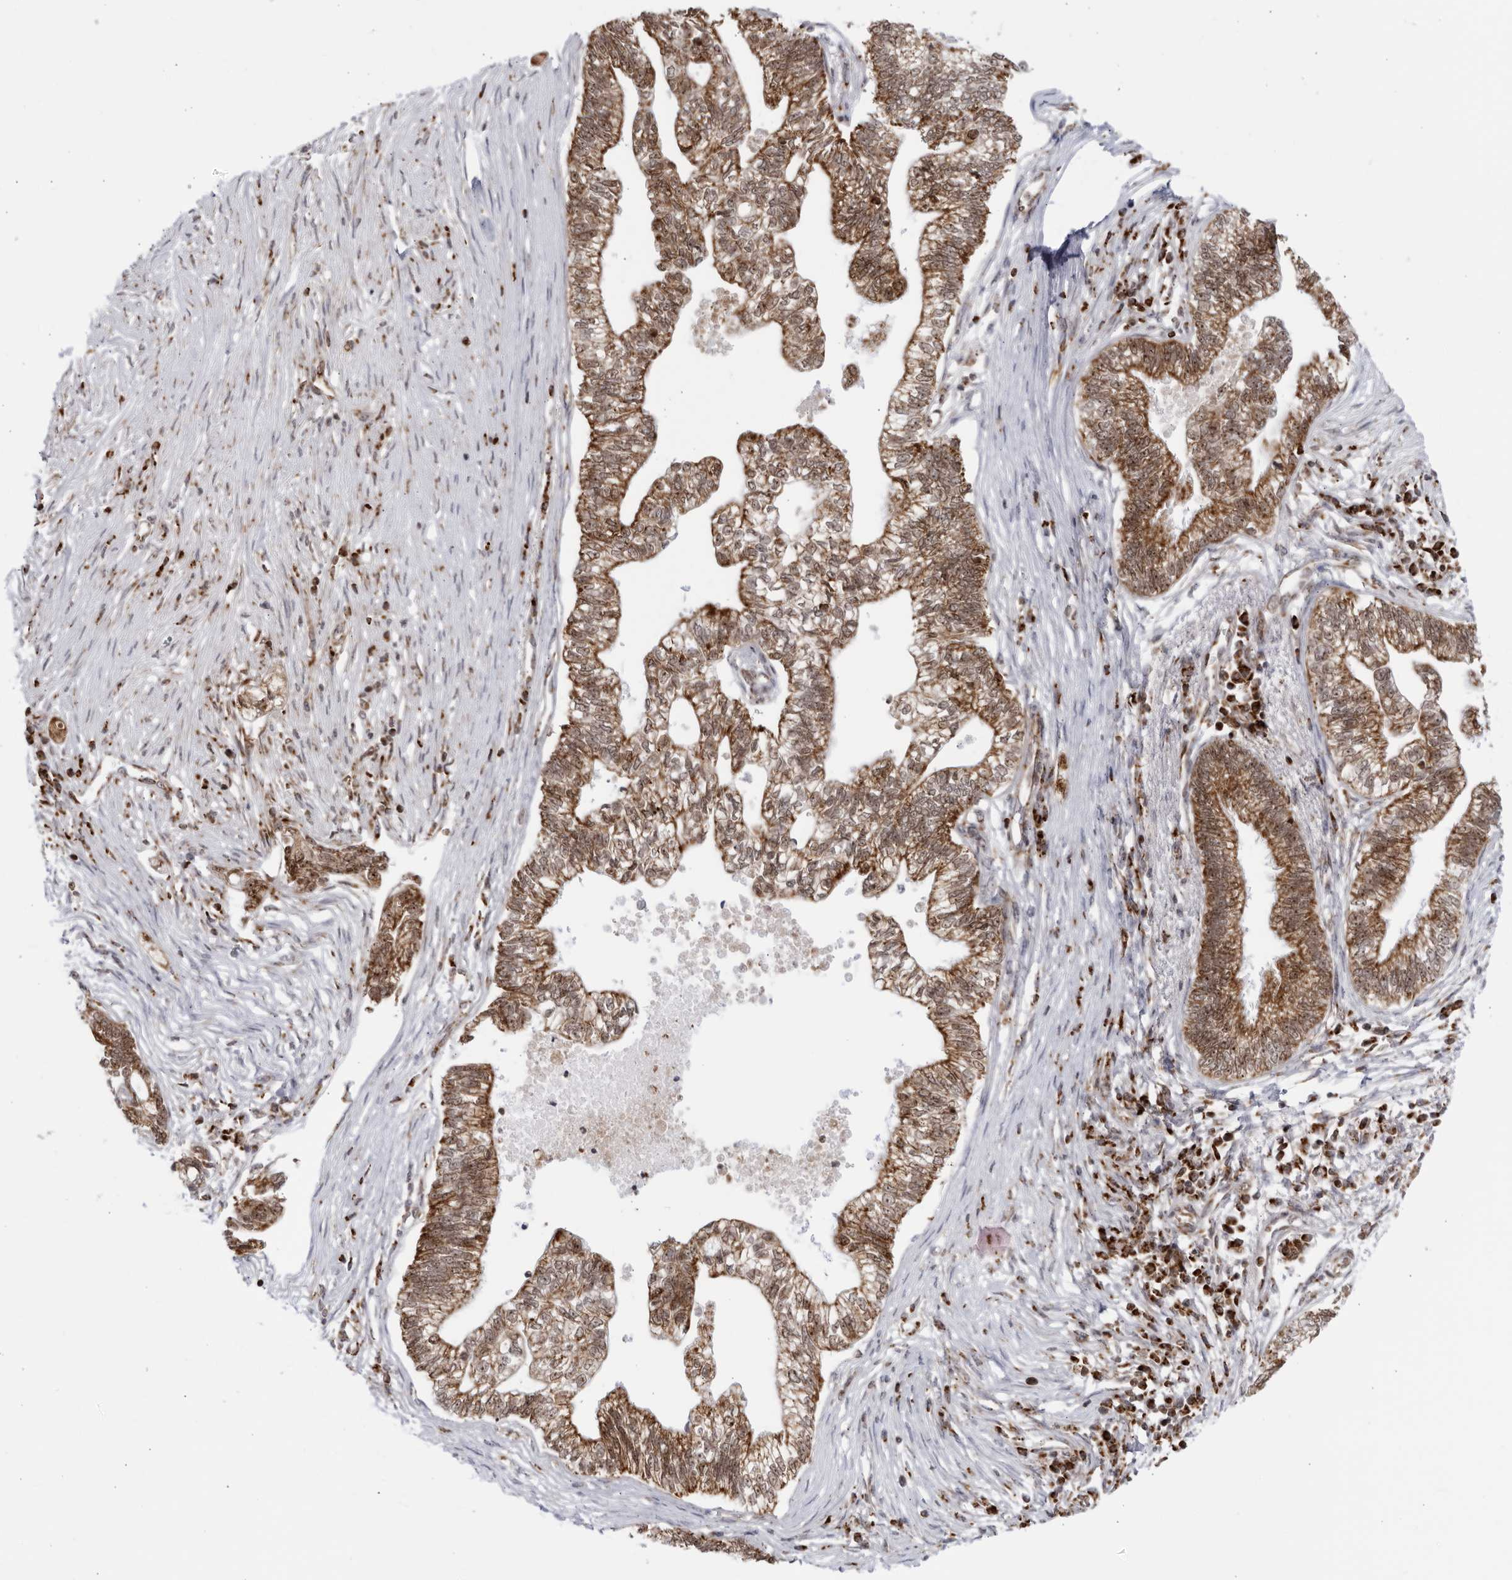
{"staining": {"intensity": "strong", "quantity": ">75%", "location": "cytoplasmic/membranous,nuclear"}, "tissue": "pancreatic cancer", "cell_type": "Tumor cells", "image_type": "cancer", "snomed": [{"axis": "morphology", "description": "Adenocarcinoma, NOS"}, {"axis": "topography", "description": "Pancreas"}], "caption": "IHC micrograph of neoplastic tissue: human pancreatic adenocarcinoma stained using immunohistochemistry demonstrates high levels of strong protein expression localized specifically in the cytoplasmic/membranous and nuclear of tumor cells, appearing as a cytoplasmic/membranous and nuclear brown color.", "gene": "RBM34", "patient": {"sex": "male", "age": 72}}